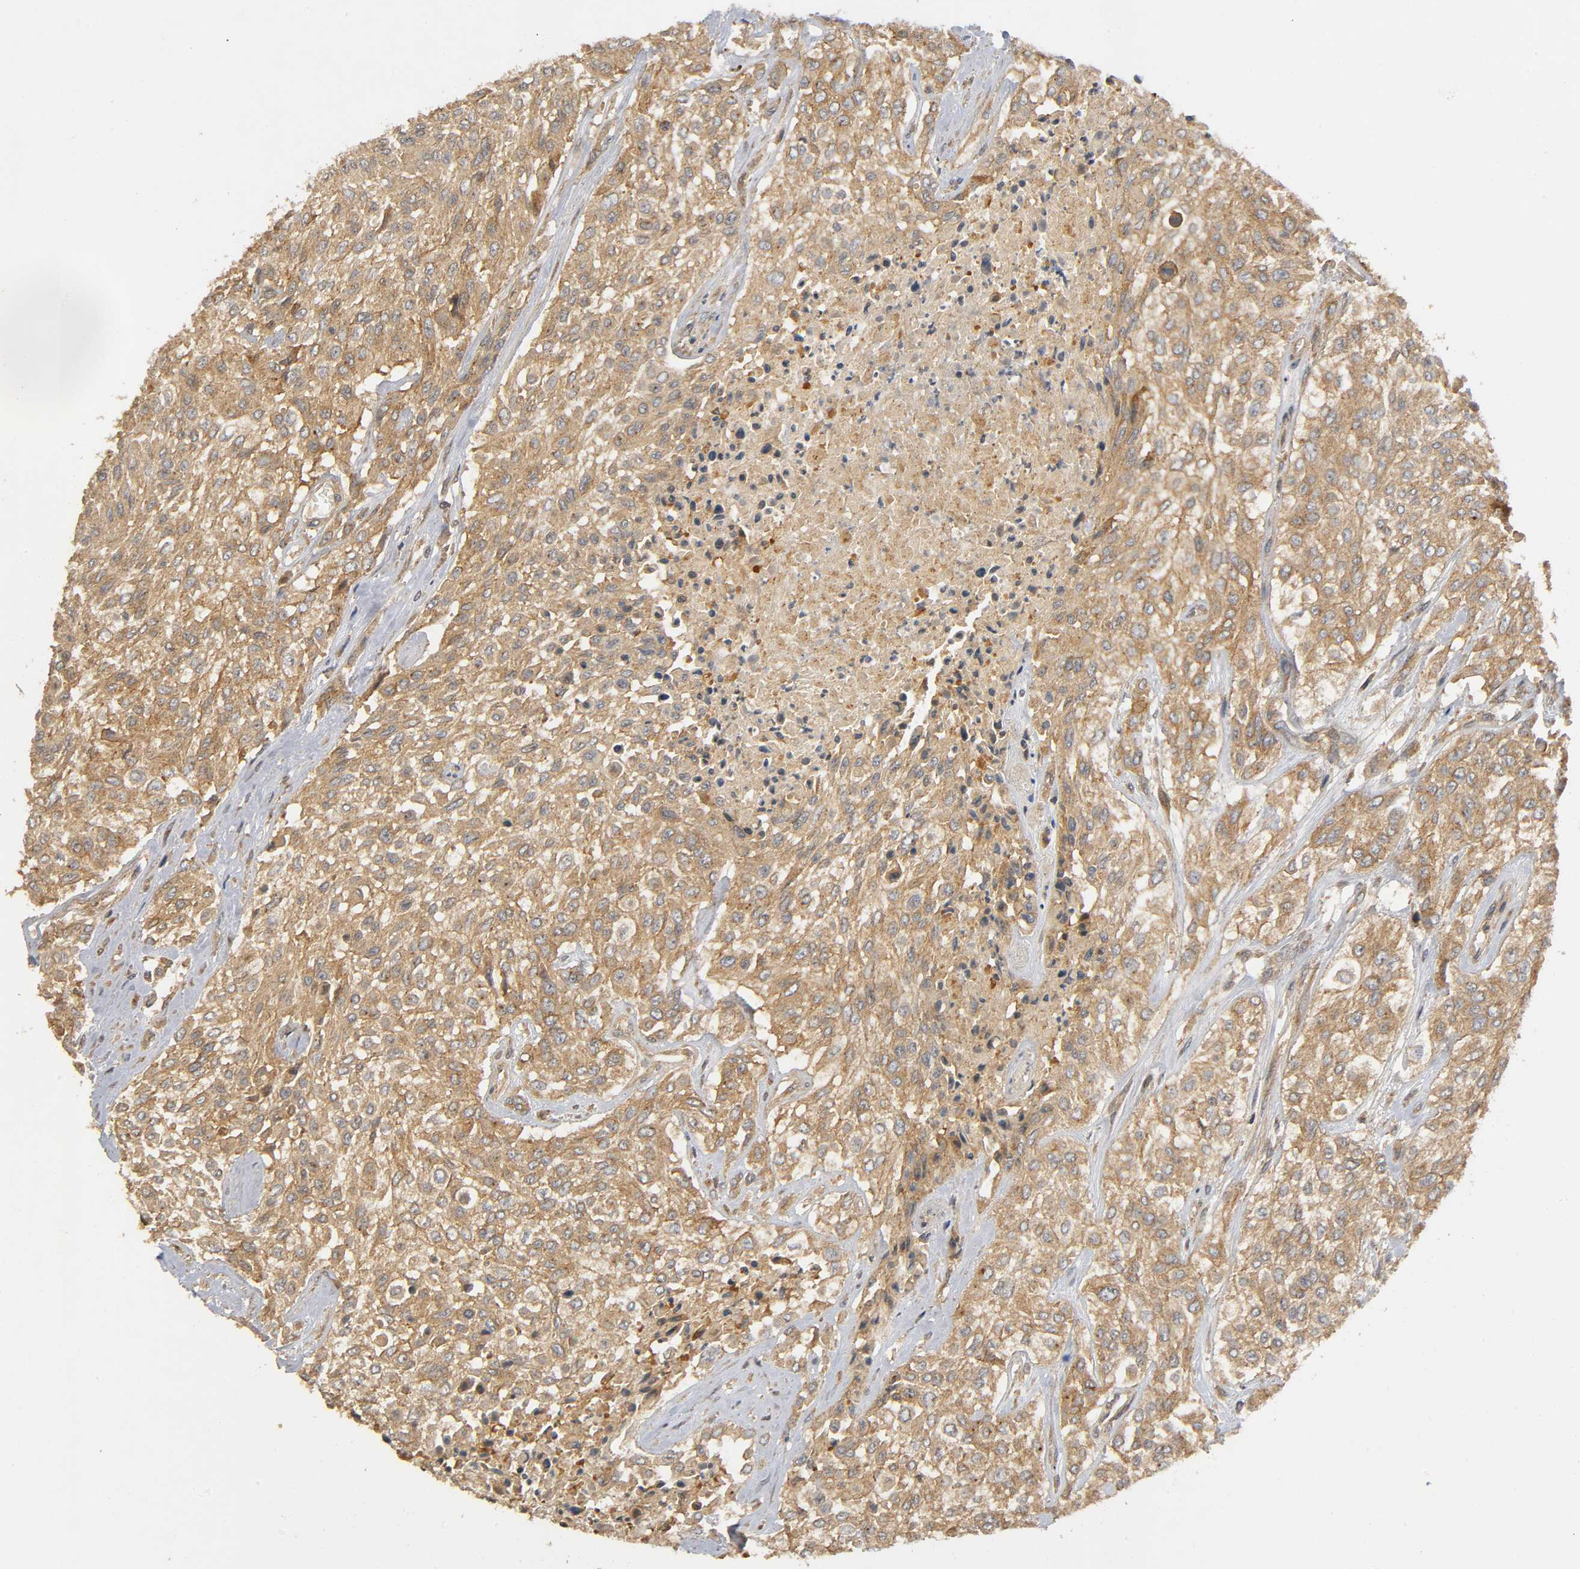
{"staining": {"intensity": "moderate", "quantity": ">75%", "location": "cytoplasmic/membranous"}, "tissue": "urothelial cancer", "cell_type": "Tumor cells", "image_type": "cancer", "snomed": [{"axis": "morphology", "description": "Urothelial carcinoma, High grade"}, {"axis": "topography", "description": "Urinary bladder"}], "caption": "Immunohistochemical staining of human urothelial cancer demonstrates medium levels of moderate cytoplasmic/membranous protein positivity in about >75% of tumor cells.", "gene": "IKBKB", "patient": {"sex": "male", "age": 57}}